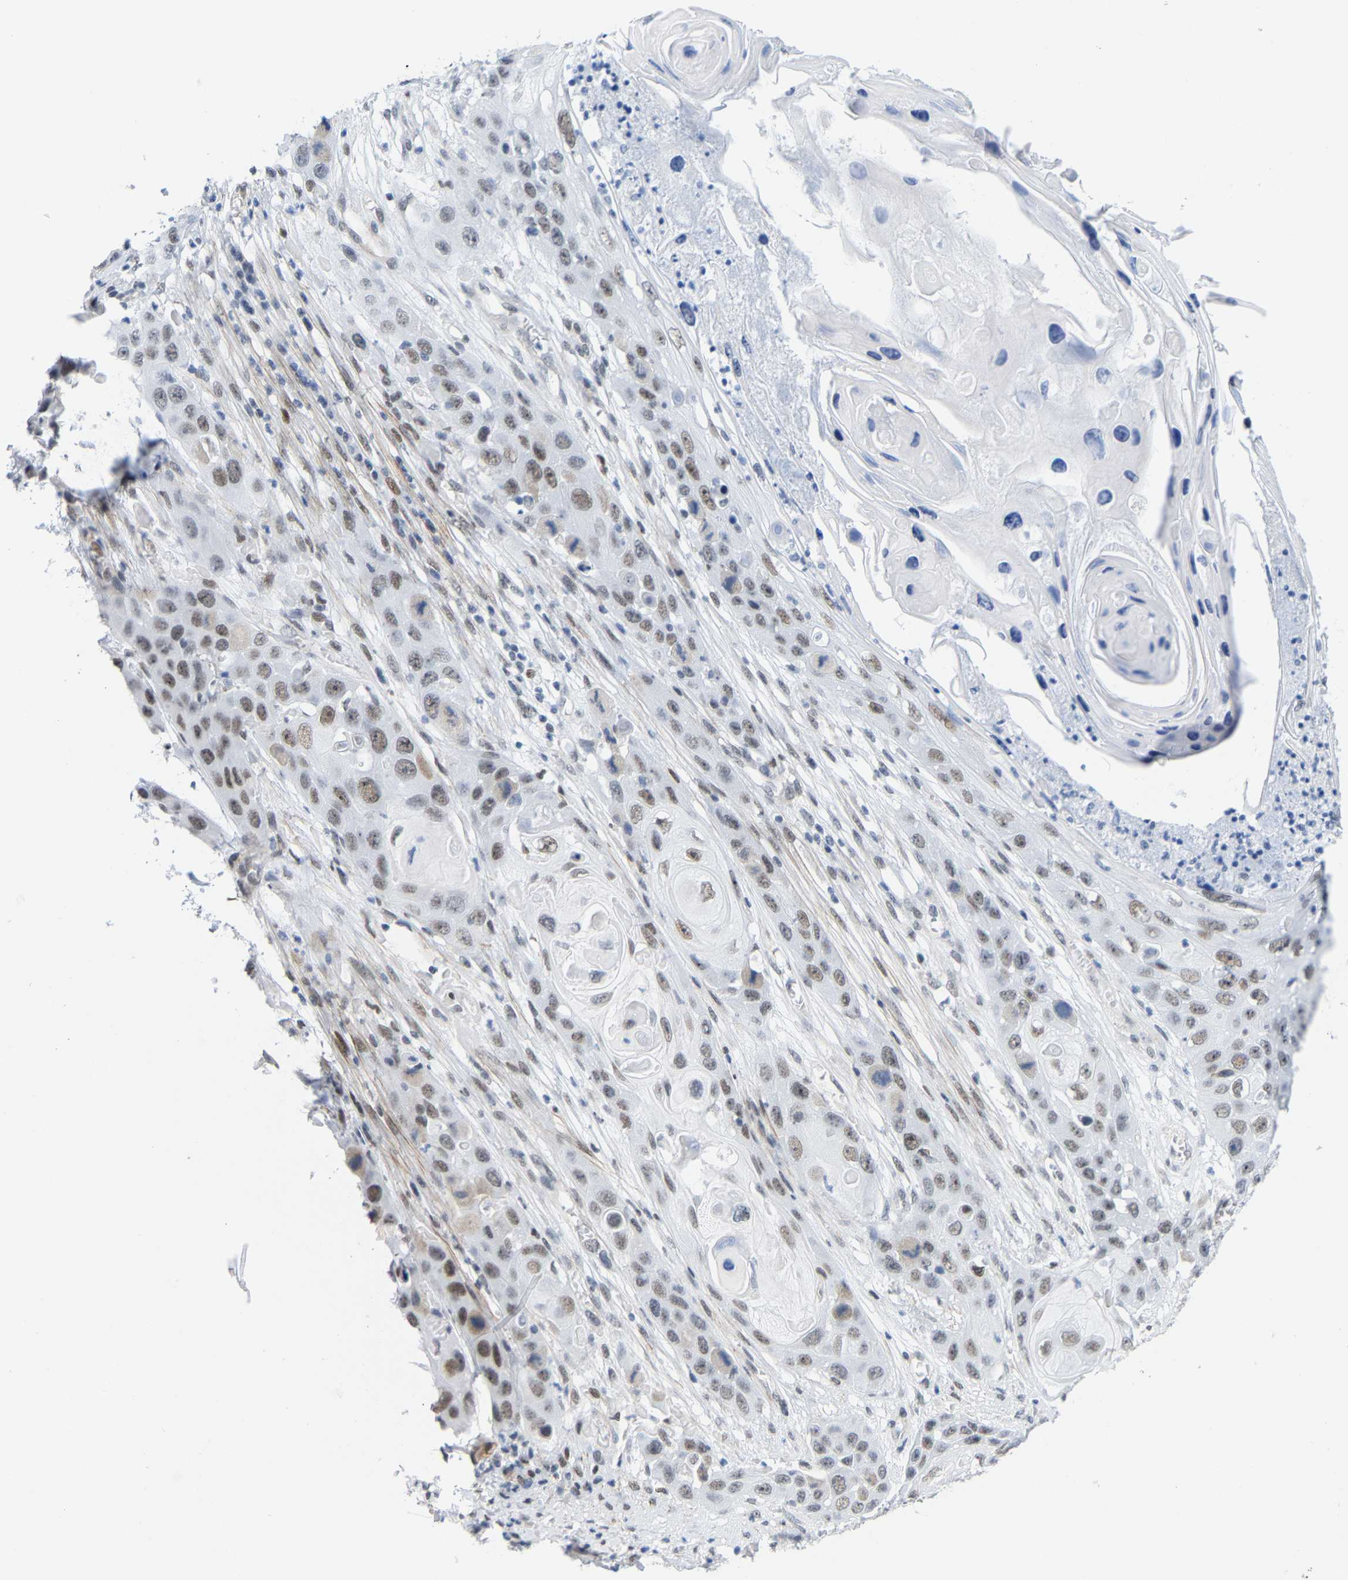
{"staining": {"intensity": "weak", "quantity": ">75%", "location": "nuclear"}, "tissue": "skin cancer", "cell_type": "Tumor cells", "image_type": "cancer", "snomed": [{"axis": "morphology", "description": "Squamous cell carcinoma, NOS"}, {"axis": "topography", "description": "Skin"}], "caption": "The immunohistochemical stain highlights weak nuclear expression in tumor cells of skin cancer tissue.", "gene": "FAM180A", "patient": {"sex": "male", "age": 55}}